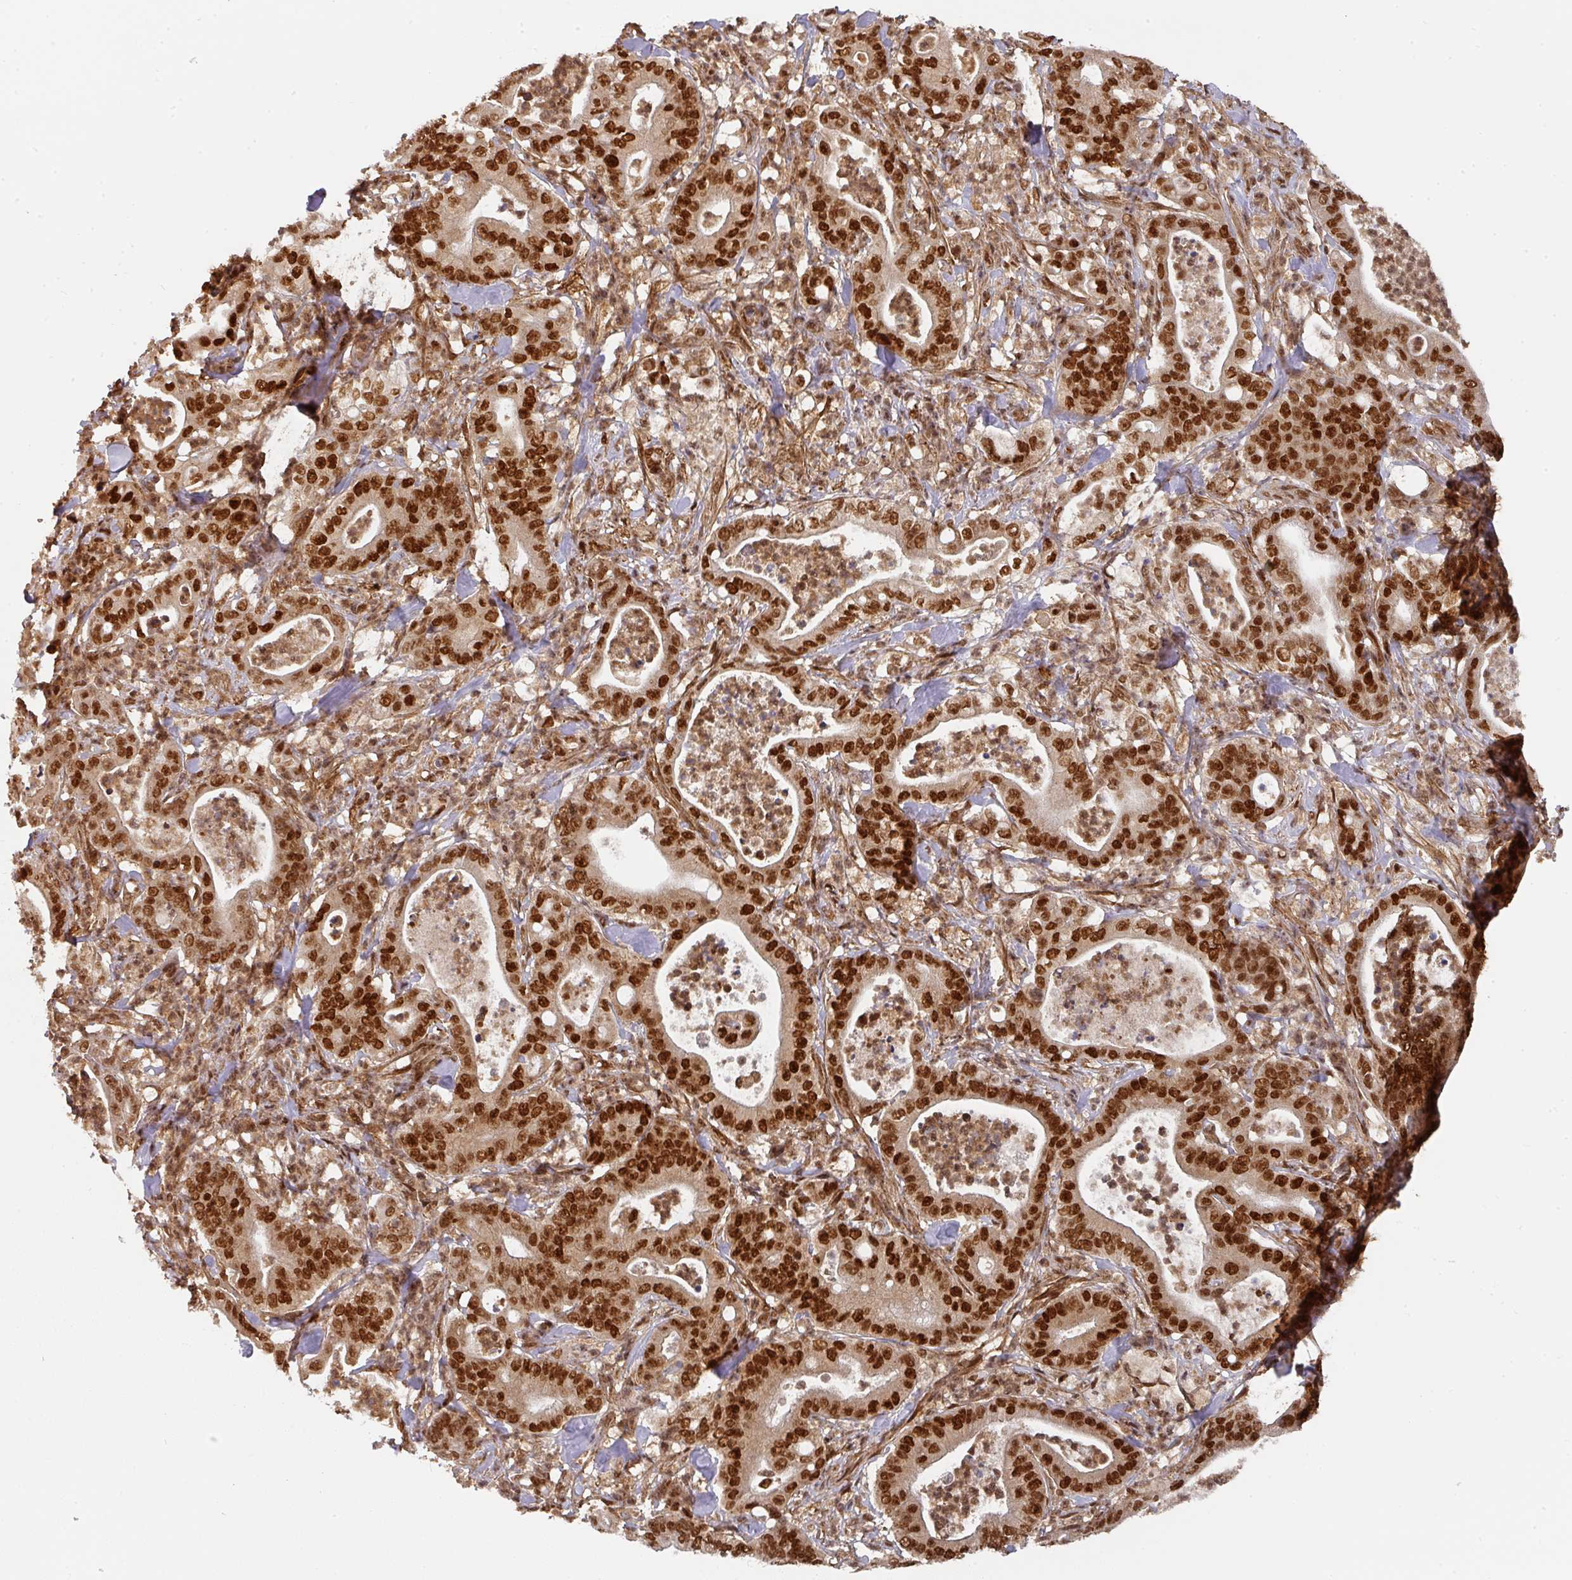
{"staining": {"intensity": "strong", "quantity": ">75%", "location": "nuclear"}, "tissue": "pancreatic cancer", "cell_type": "Tumor cells", "image_type": "cancer", "snomed": [{"axis": "morphology", "description": "Adenocarcinoma, NOS"}, {"axis": "topography", "description": "Pancreas"}], "caption": "Pancreatic adenocarcinoma was stained to show a protein in brown. There is high levels of strong nuclear expression in approximately >75% of tumor cells. Using DAB (brown) and hematoxylin (blue) stains, captured at high magnification using brightfield microscopy.", "gene": "DIDO1", "patient": {"sex": "male", "age": 71}}